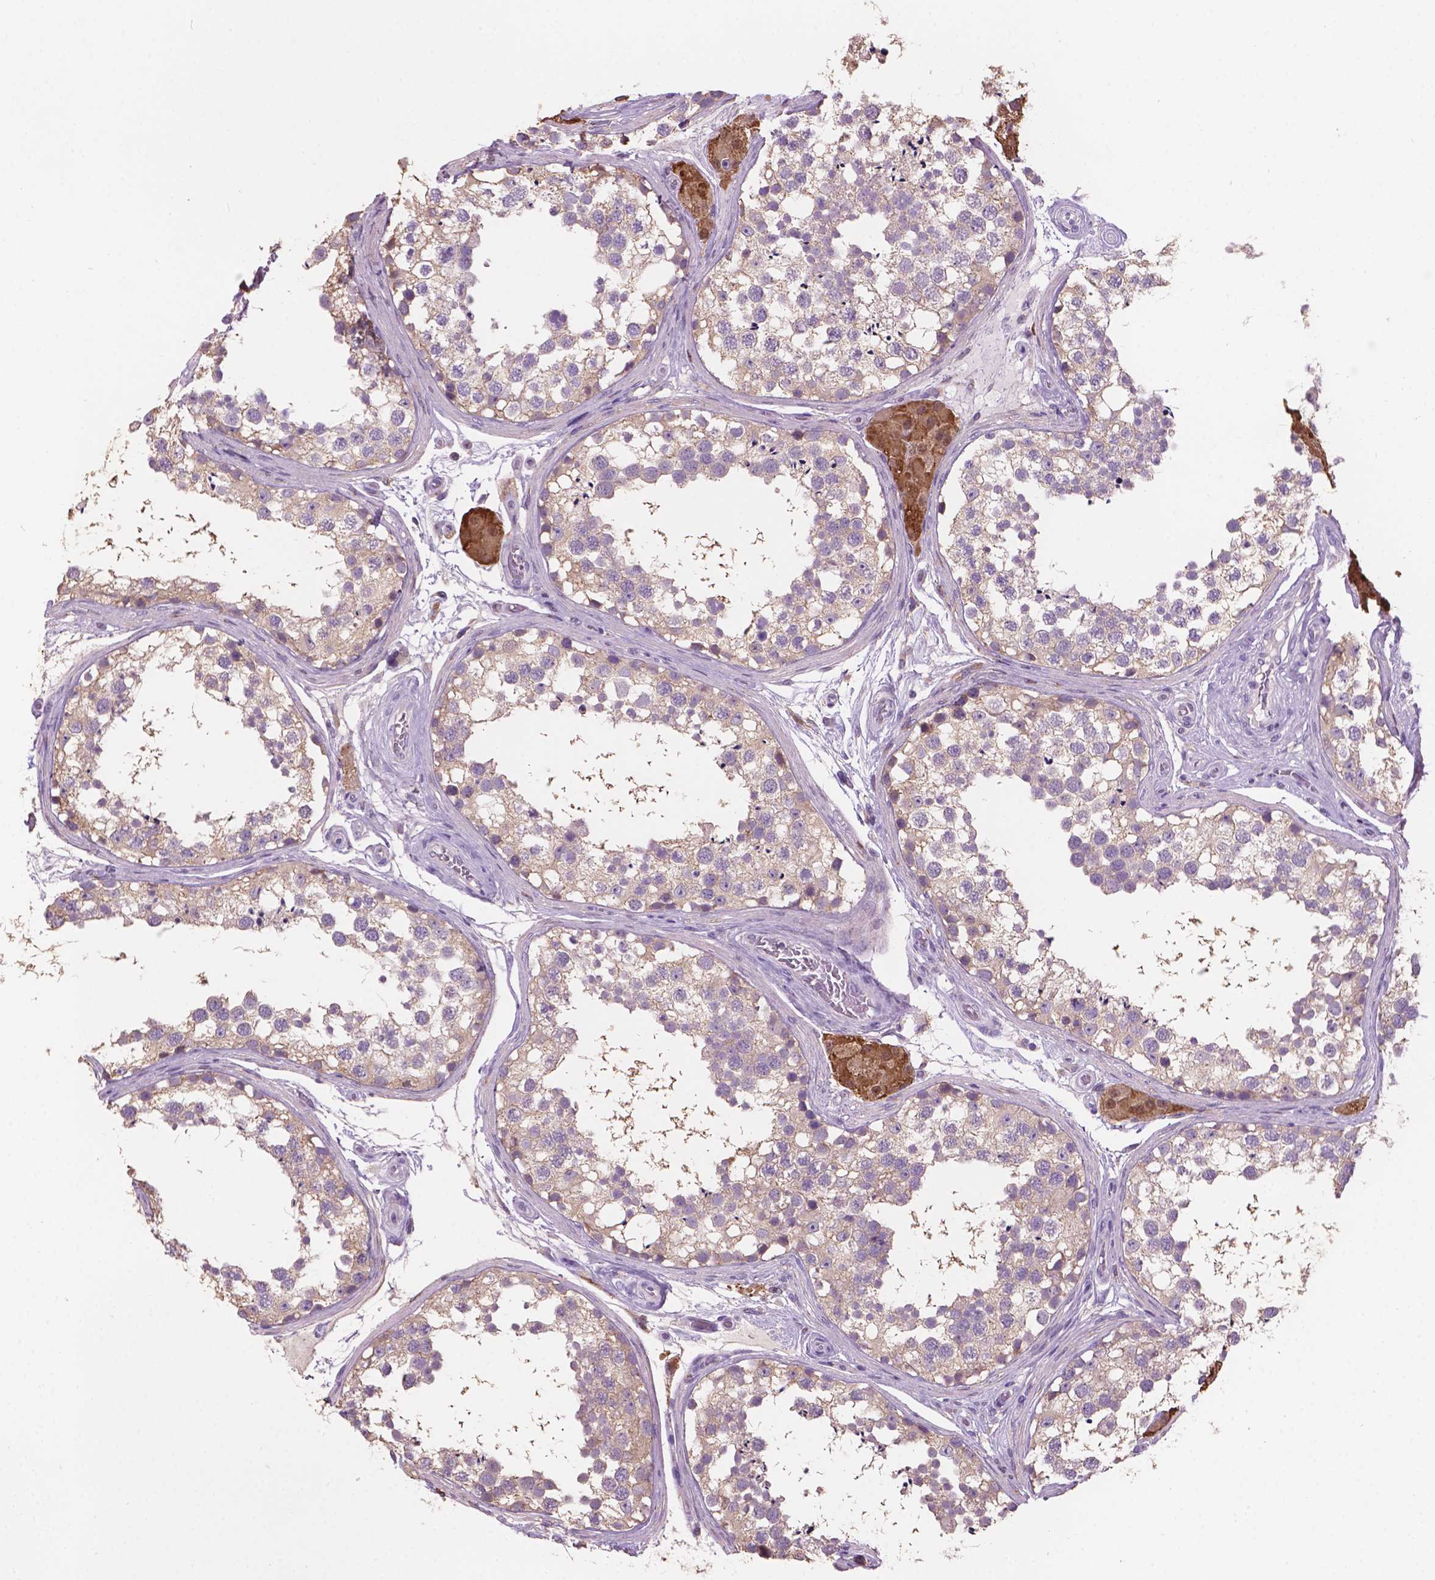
{"staining": {"intensity": "negative", "quantity": "none", "location": "none"}, "tissue": "testis", "cell_type": "Cells in seminiferous ducts", "image_type": "normal", "snomed": [{"axis": "morphology", "description": "Normal tissue, NOS"}, {"axis": "morphology", "description": "Seminoma, NOS"}, {"axis": "topography", "description": "Testis"}], "caption": "DAB immunohistochemical staining of normal human testis shows no significant staining in cells in seminiferous ducts.", "gene": "SBSN", "patient": {"sex": "male", "age": 65}}